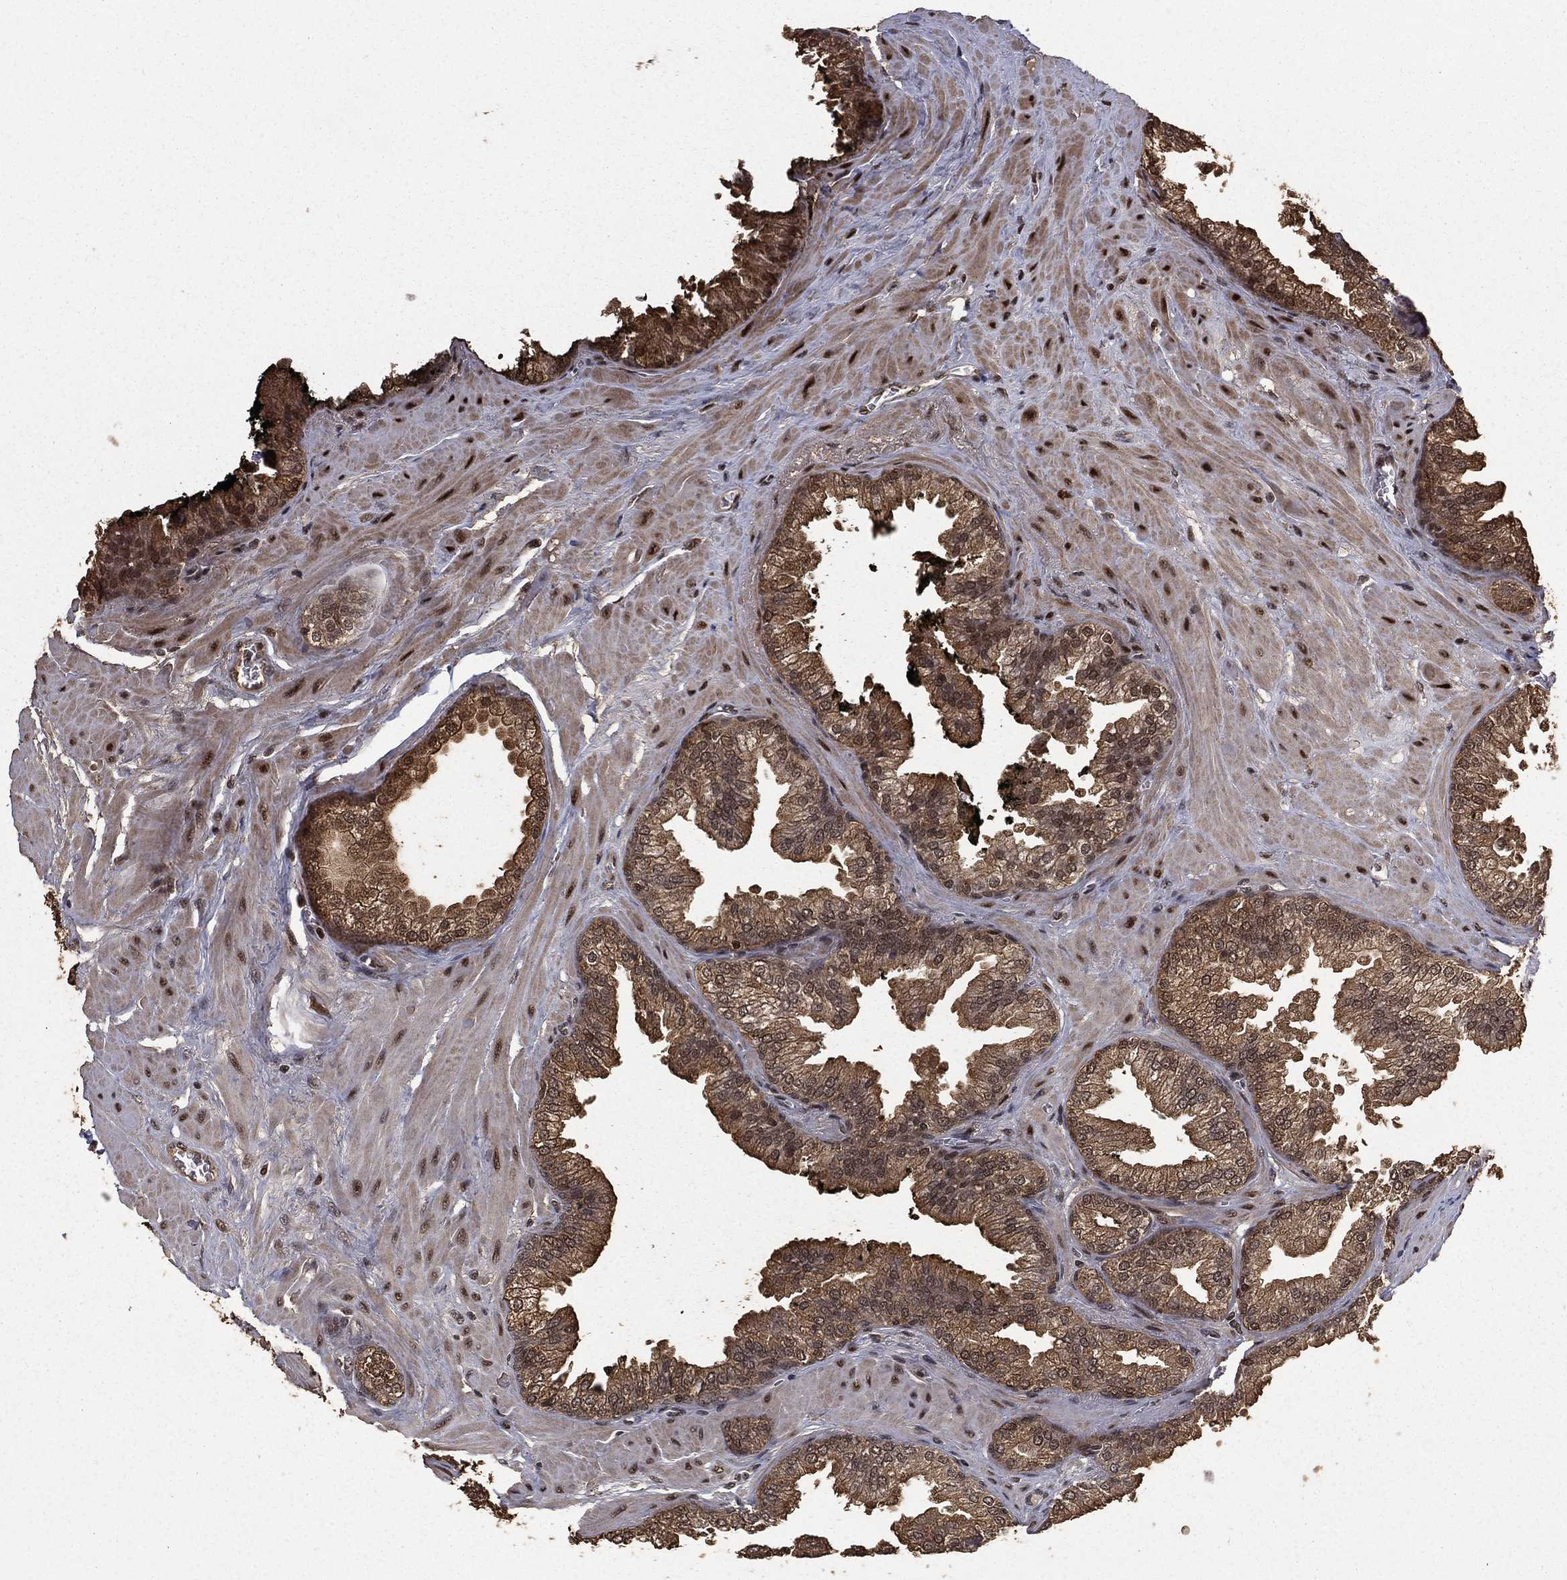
{"staining": {"intensity": "moderate", "quantity": ">75%", "location": "cytoplasmic/membranous"}, "tissue": "prostate cancer", "cell_type": "Tumor cells", "image_type": "cancer", "snomed": [{"axis": "morphology", "description": "Adenocarcinoma, Low grade"}, {"axis": "topography", "description": "Prostate"}], "caption": "Prostate cancer (low-grade adenocarcinoma) tissue displays moderate cytoplasmic/membranous positivity in about >75% of tumor cells", "gene": "JMJD6", "patient": {"sex": "male", "age": 72}}